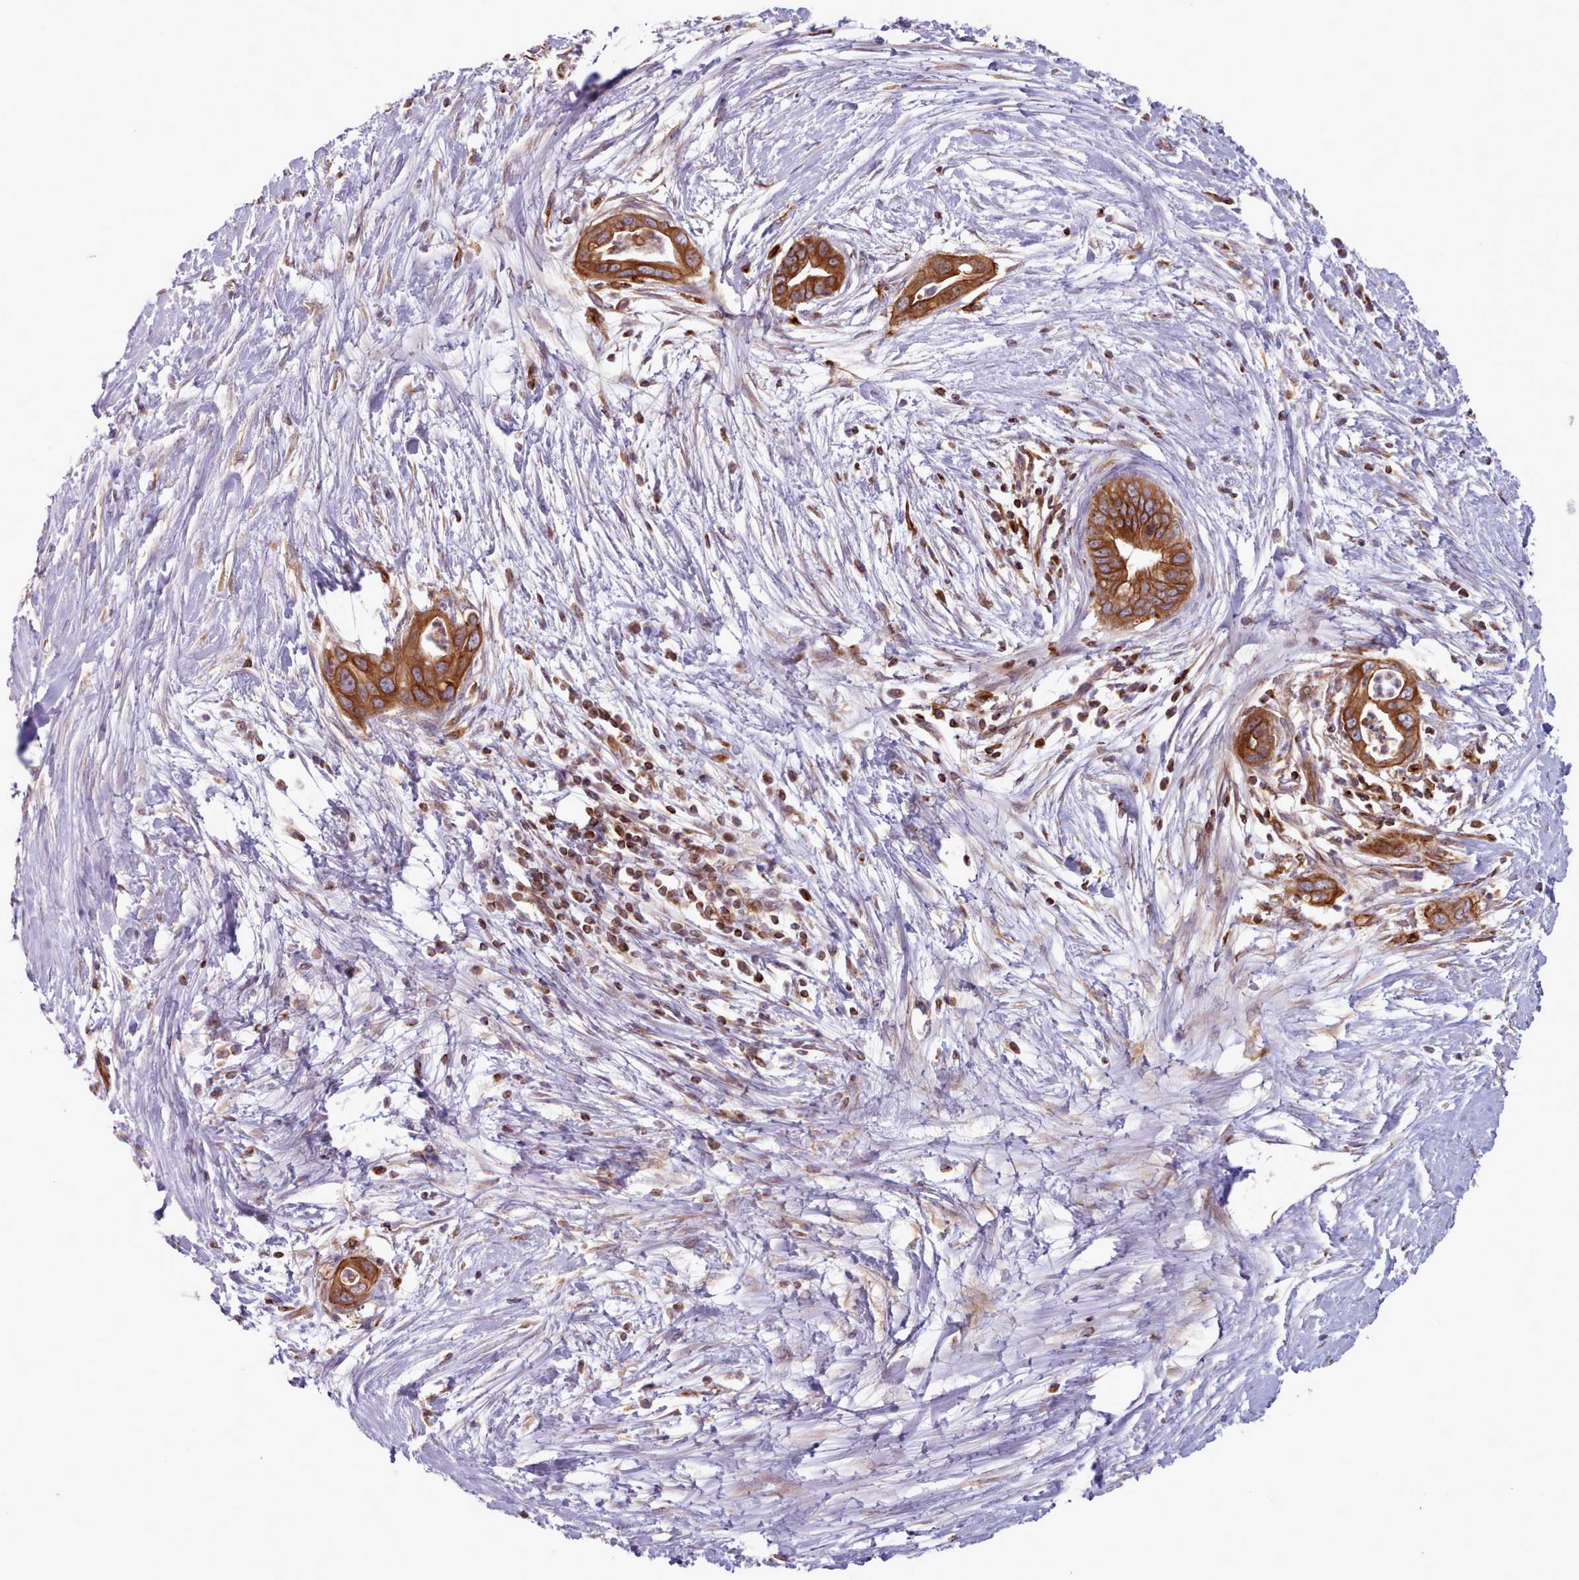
{"staining": {"intensity": "strong", "quantity": ">75%", "location": "cytoplasmic/membranous"}, "tissue": "pancreatic cancer", "cell_type": "Tumor cells", "image_type": "cancer", "snomed": [{"axis": "morphology", "description": "Adenocarcinoma, NOS"}, {"axis": "topography", "description": "Pancreas"}], "caption": "There is high levels of strong cytoplasmic/membranous staining in tumor cells of pancreatic cancer, as demonstrated by immunohistochemical staining (brown color).", "gene": "CRYBG1", "patient": {"sex": "male", "age": 75}}